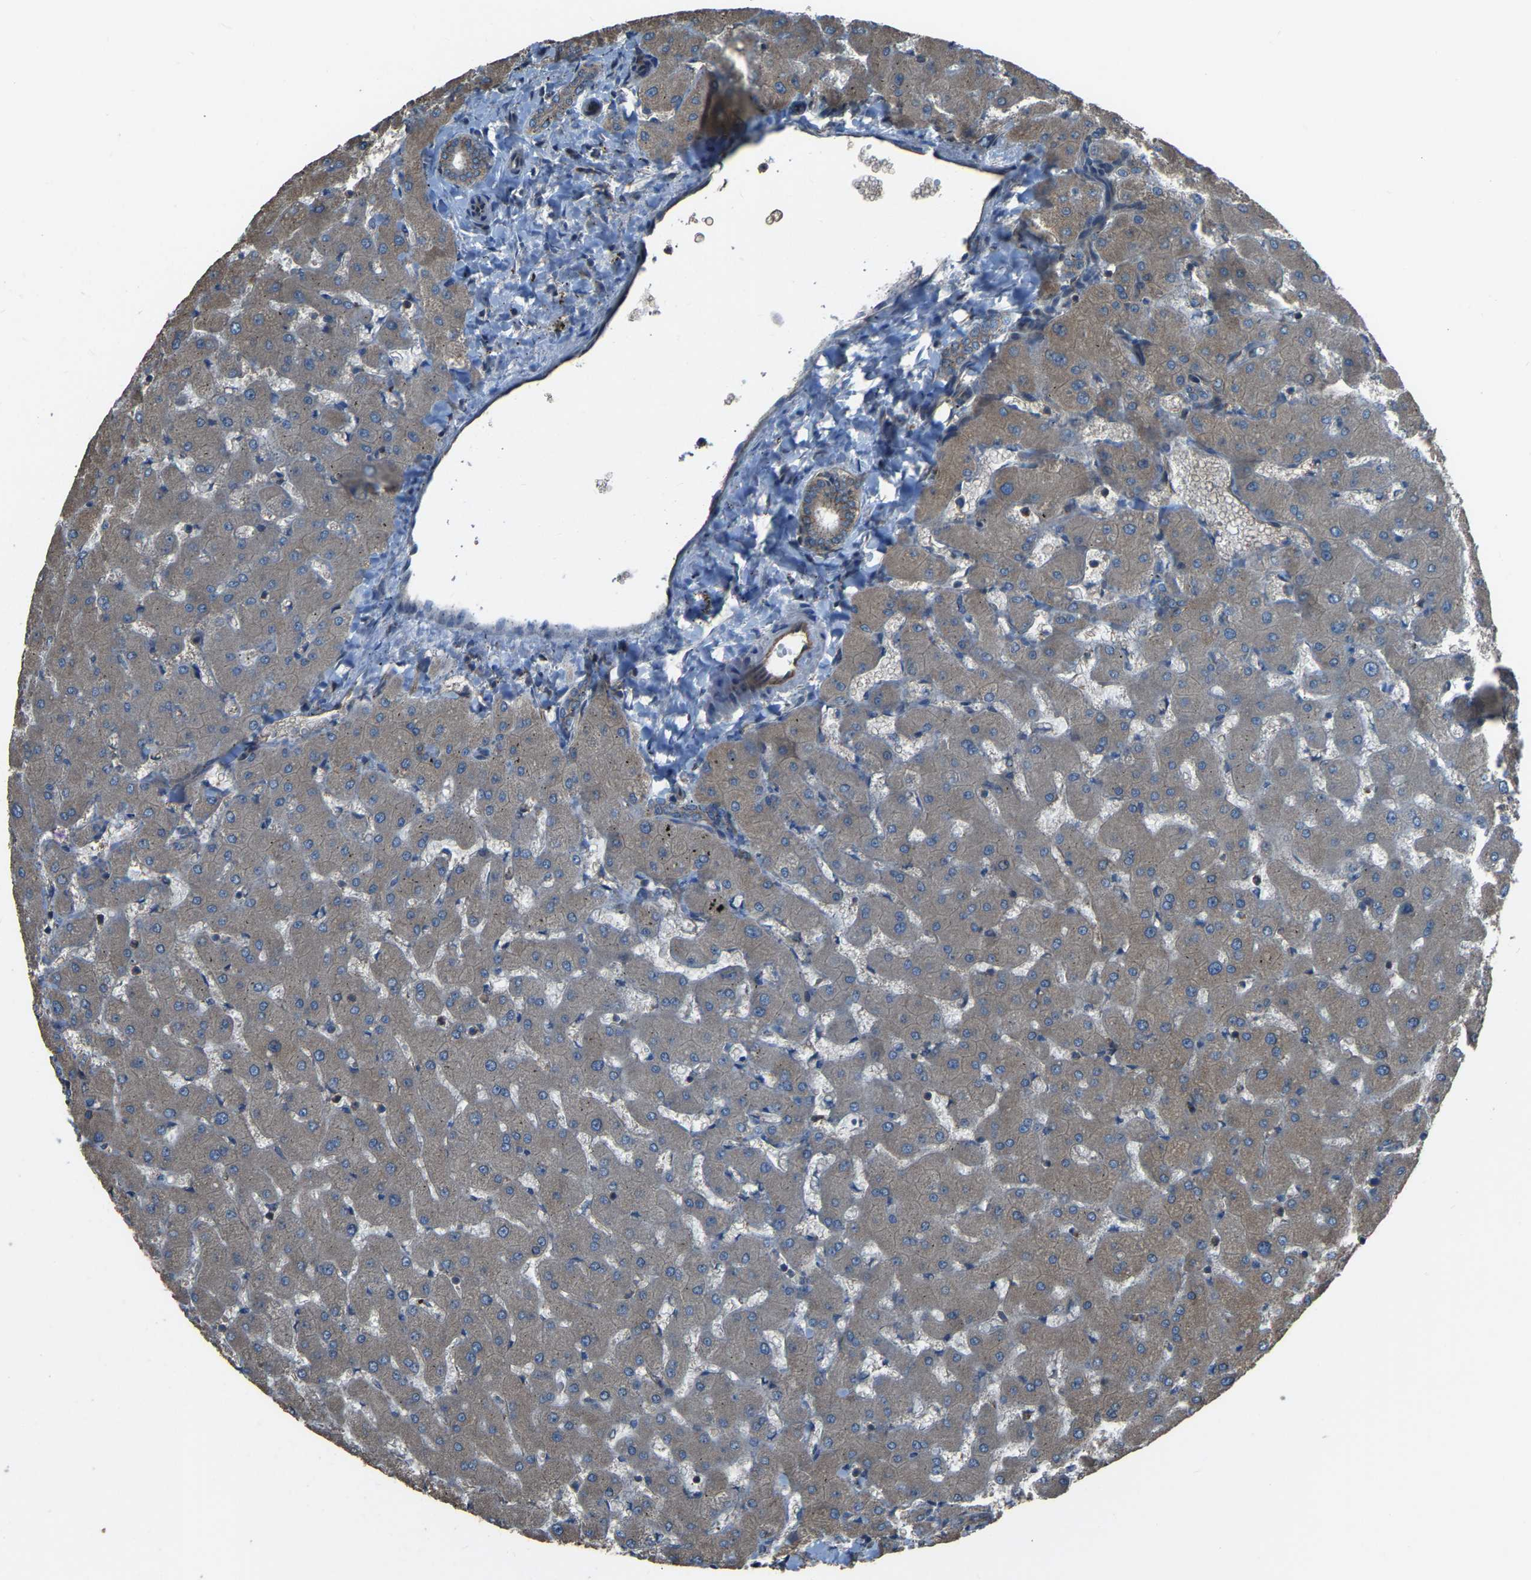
{"staining": {"intensity": "weak", "quantity": ">75%", "location": "cytoplasmic/membranous"}, "tissue": "liver", "cell_type": "Cholangiocytes", "image_type": "normal", "snomed": [{"axis": "morphology", "description": "Normal tissue, NOS"}, {"axis": "topography", "description": "Liver"}], "caption": "Normal liver displays weak cytoplasmic/membranous expression in approximately >75% of cholangiocytes Using DAB (3,3'-diaminobenzidine) (brown) and hematoxylin (blue) stains, captured at high magnification using brightfield microscopy..", "gene": "SLC4A2", "patient": {"sex": "female", "age": 63}}